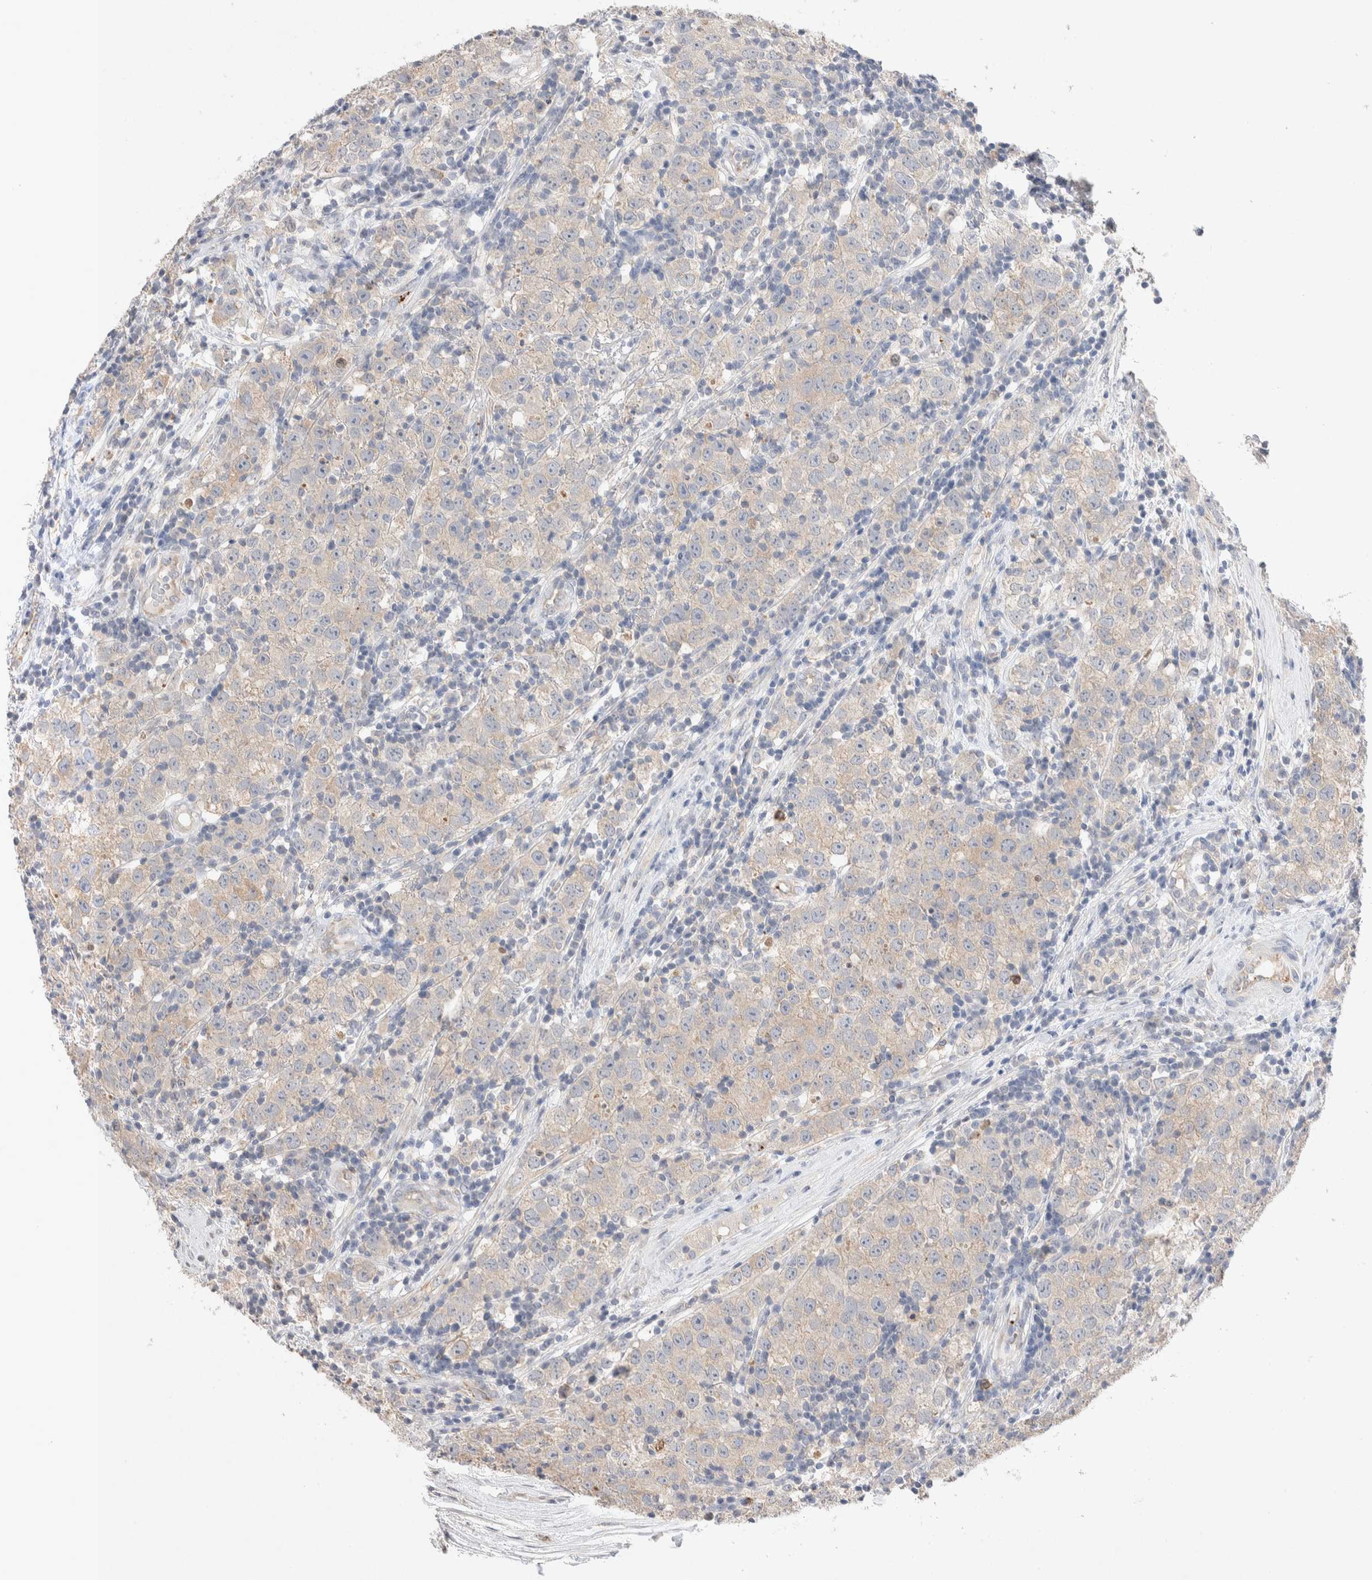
{"staining": {"intensity": "weak", "quantity": "25%-75%", "location": "cytoplasmic/membranous"}, "tissue": "testis cancer", "cell_type": "Tumor cells", "image_type": "cancer", "snomed": [{"axis": "morphology", "description": "Seminoma, NOS"}, {"axis": "morphology", "description": "Carcinoma, Embryonal, NOS"}, {"axis": "topography", "description": "Testis"}], "caption": "Tumor cells exhibit low levels of weak cytoplasmic/membranous staining in about 25%-75% of cells in human testis cancer (embryonal carcinoma).", "gene": "FFAR2", "patient": {"sex": "male", "age": 28}}